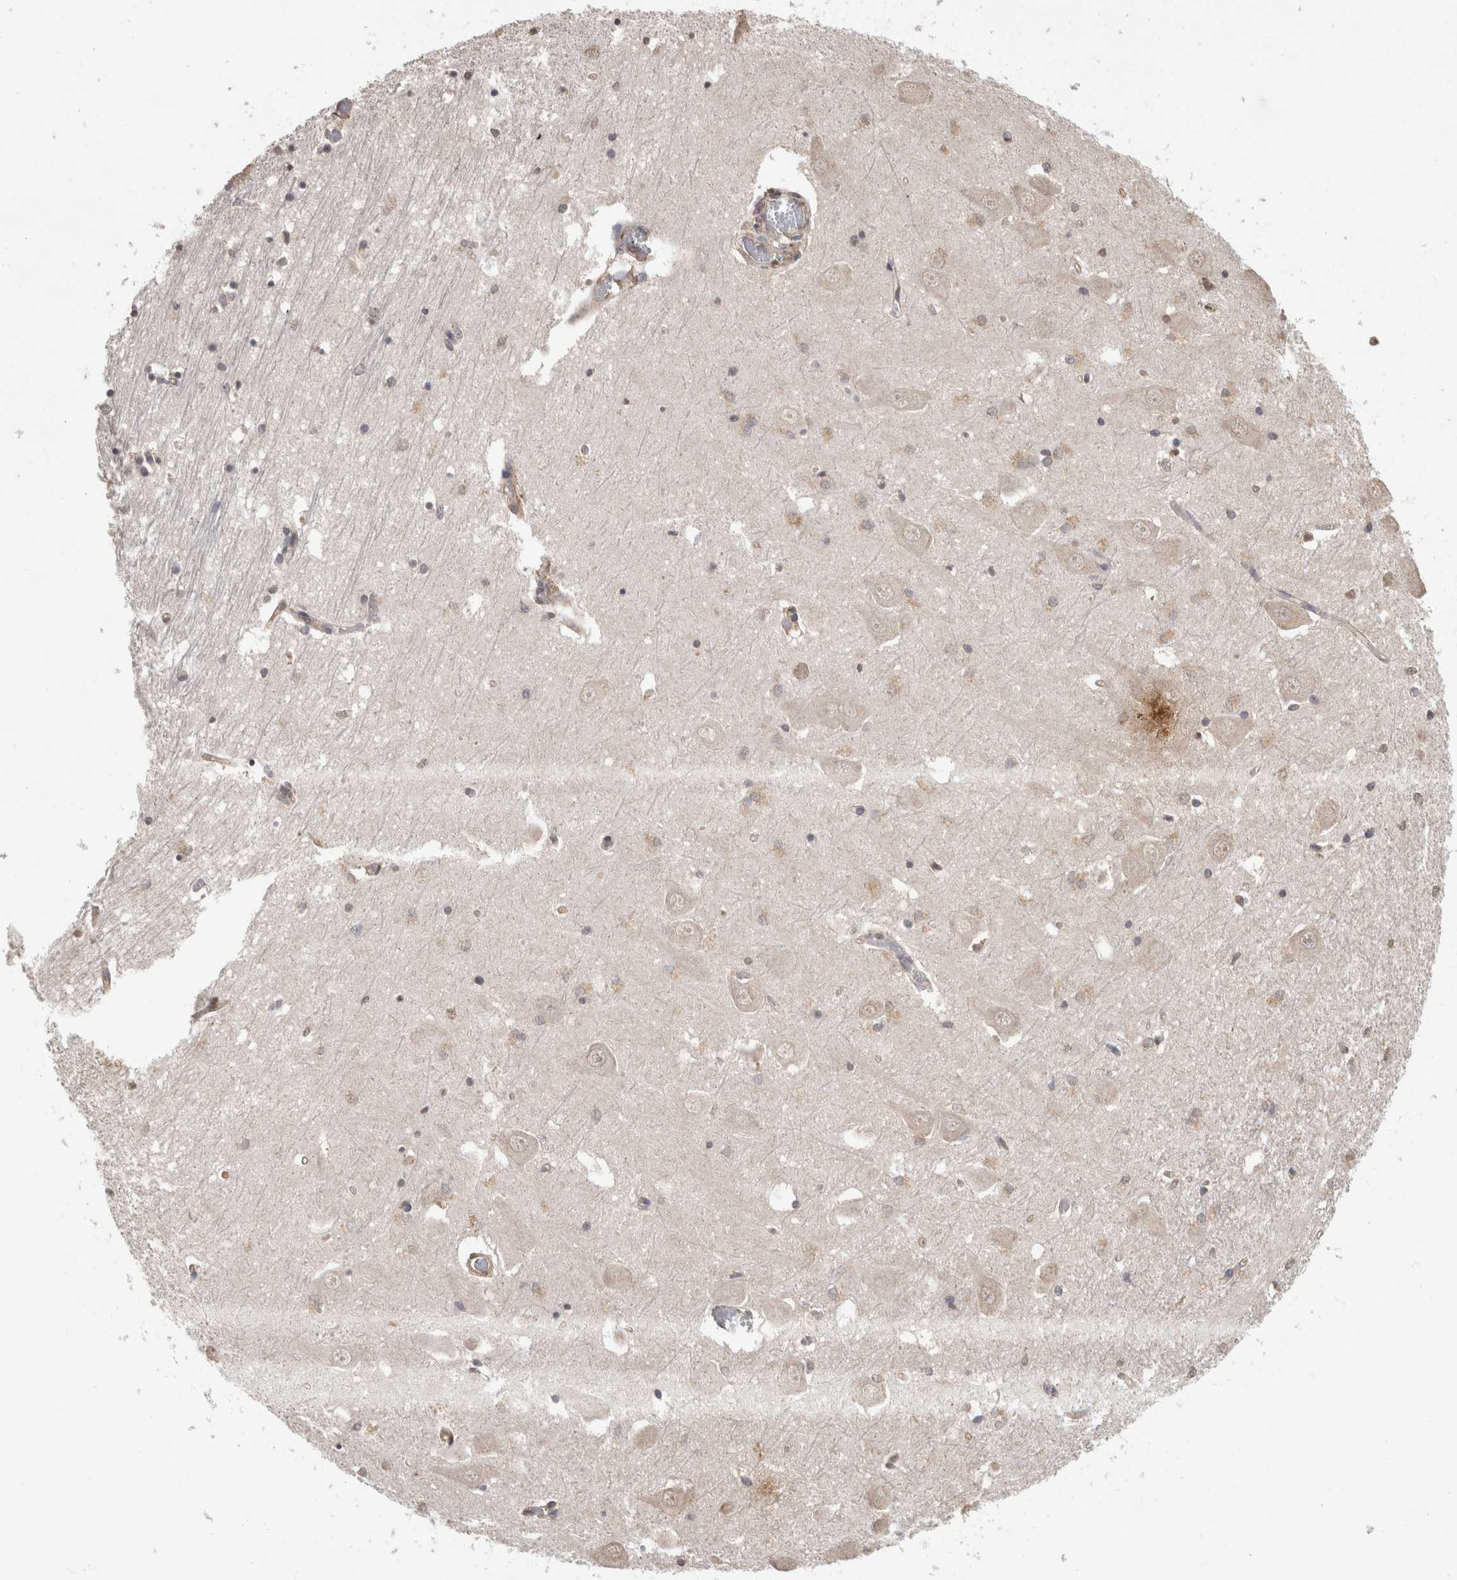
{"staining": {"intensity": "negative", "quantity": "none", "location": "none"}, "tissue": "hippocampus", "cell_type": "Glial cells", "image_type": "normal", "snomed": [{"axis": "morphology", "description": "Normal tissue, NOS"}, {"axis": "topography", "description": "Hippocampus"}], "caption": "Immunohistochemical staining of benign human hippocampus displays no significant staining in glial cells.", "gene": "RECK", "patient": {"sex": "male", "age": 70}}